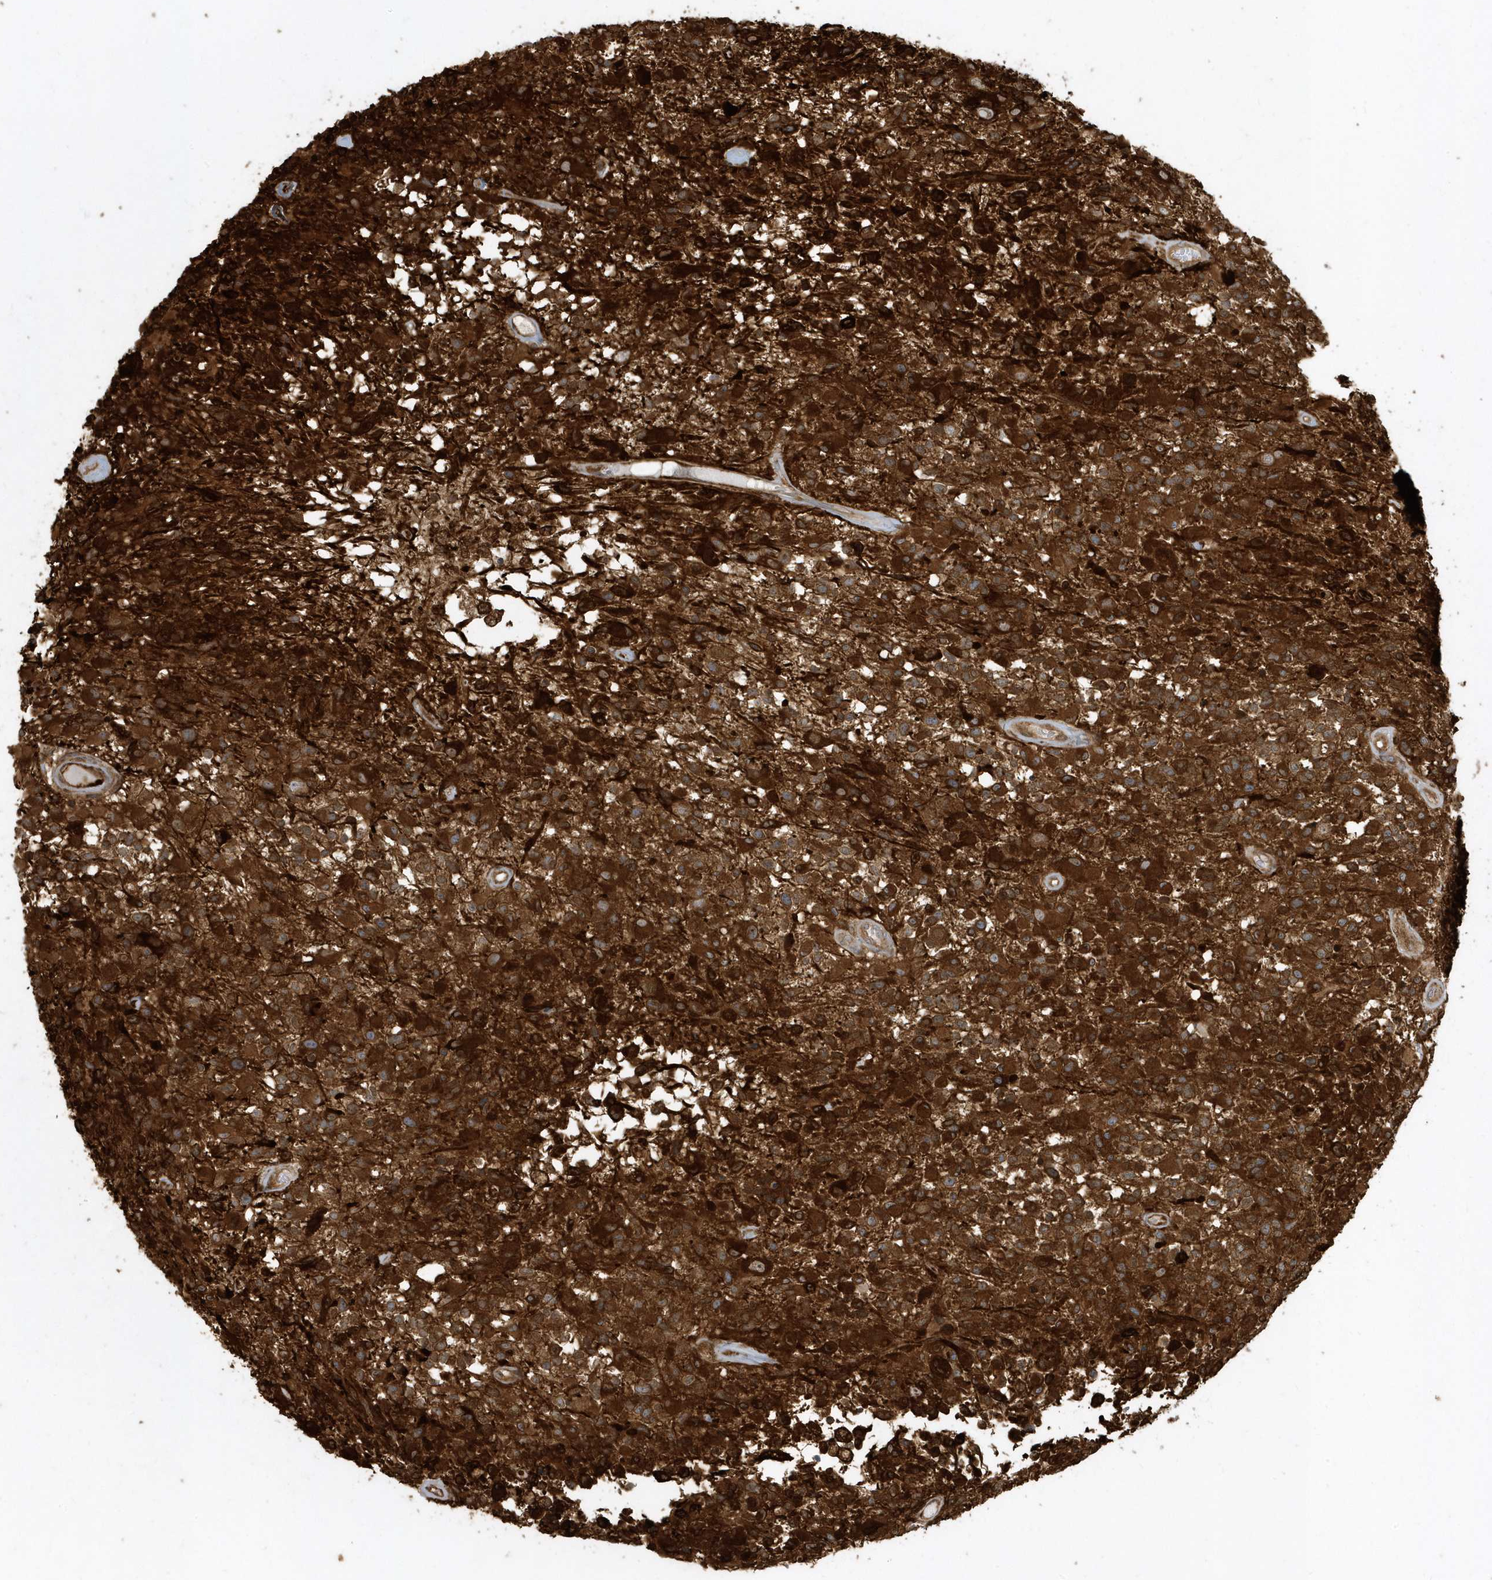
{"staining": {"intensity": "strong", "quantity": ">75%", "location": "cytoplasmic/membranous"}, "tissue": "glioma", "cell_type": "Tumor cells", "image_type": "cancer", "snomed": [{"axis": "morphology", "description": "Glioma, malignant, High grade"}, {"axis": "morphology", "description": "Glioblastoma, NOS"}, {"axis": "topography", "description": "Brain"}], "caption": "This is a micrograph of immunohistochemistry staining of glioma, which shows strong positivity in the cytoplasmic/membranous of tumor cells.", "gene": "CLCN6", "patient": {"sex": "male", "age": 60}}